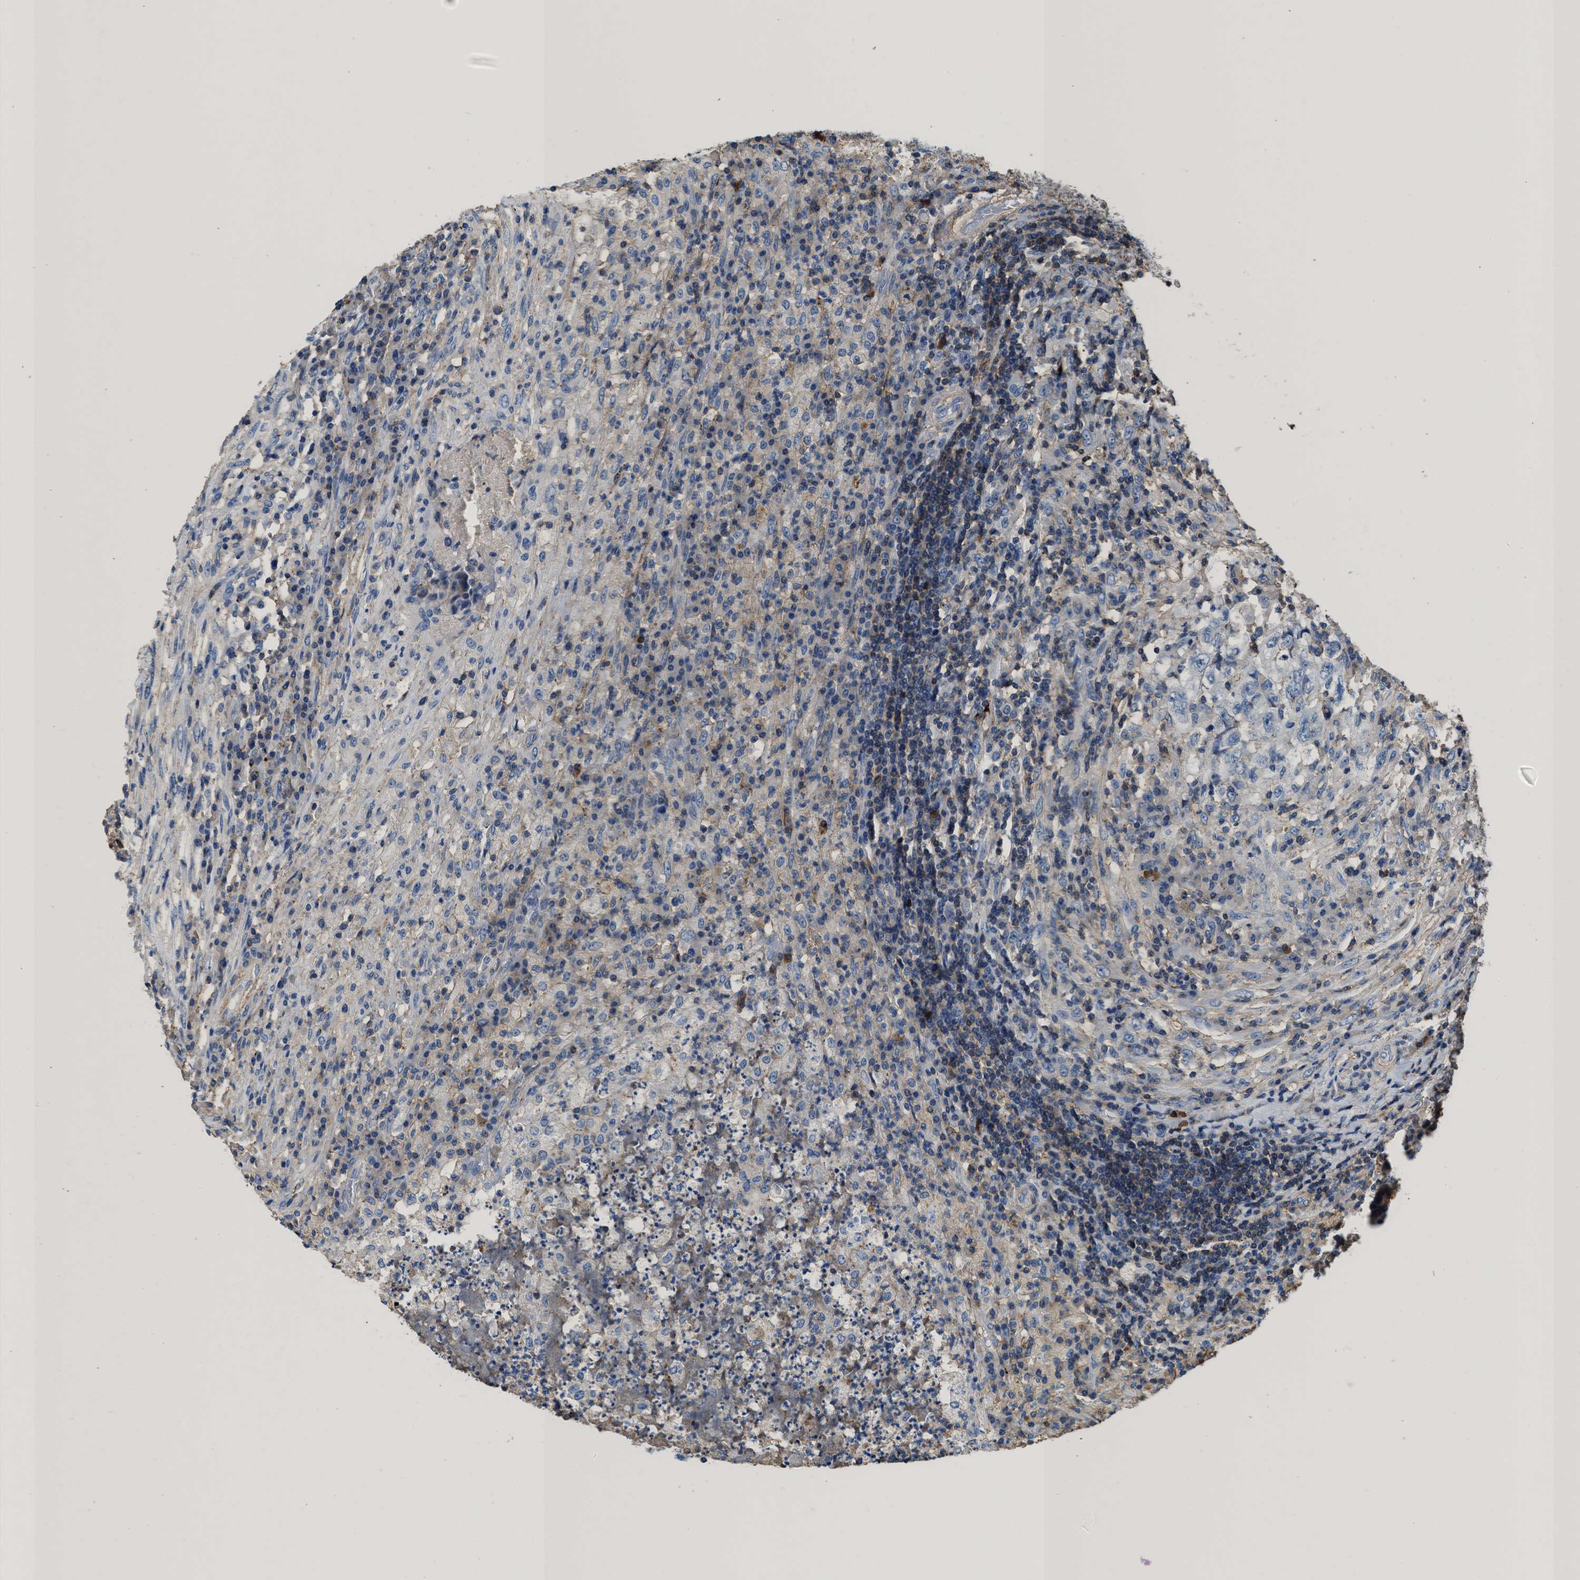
{"staining": {"intensity": "negative", "quantity": "none", "location": "none"}, "tissue": "testis cancer", "cell_type": "Tumor cells", "image_type": "cancer", "snomed": [{"axis": "morphology", "description": "Necrosis, NOS"}, {"axis": "morphology", "description": "Carcinoma, Embryonal, NOS"}, {"axis": "topography", "description": "Testis"}], "caption": "There is no significant staining in tumor cells of testis cancer. (Stains: DAB immunohistochemistry (IHC) with hematoxylin counter stain, Microscopy: brightfield microscopy at high magnification).", "gene": "KCNQ4", "patient": {"sex": "male", "age": 19}}